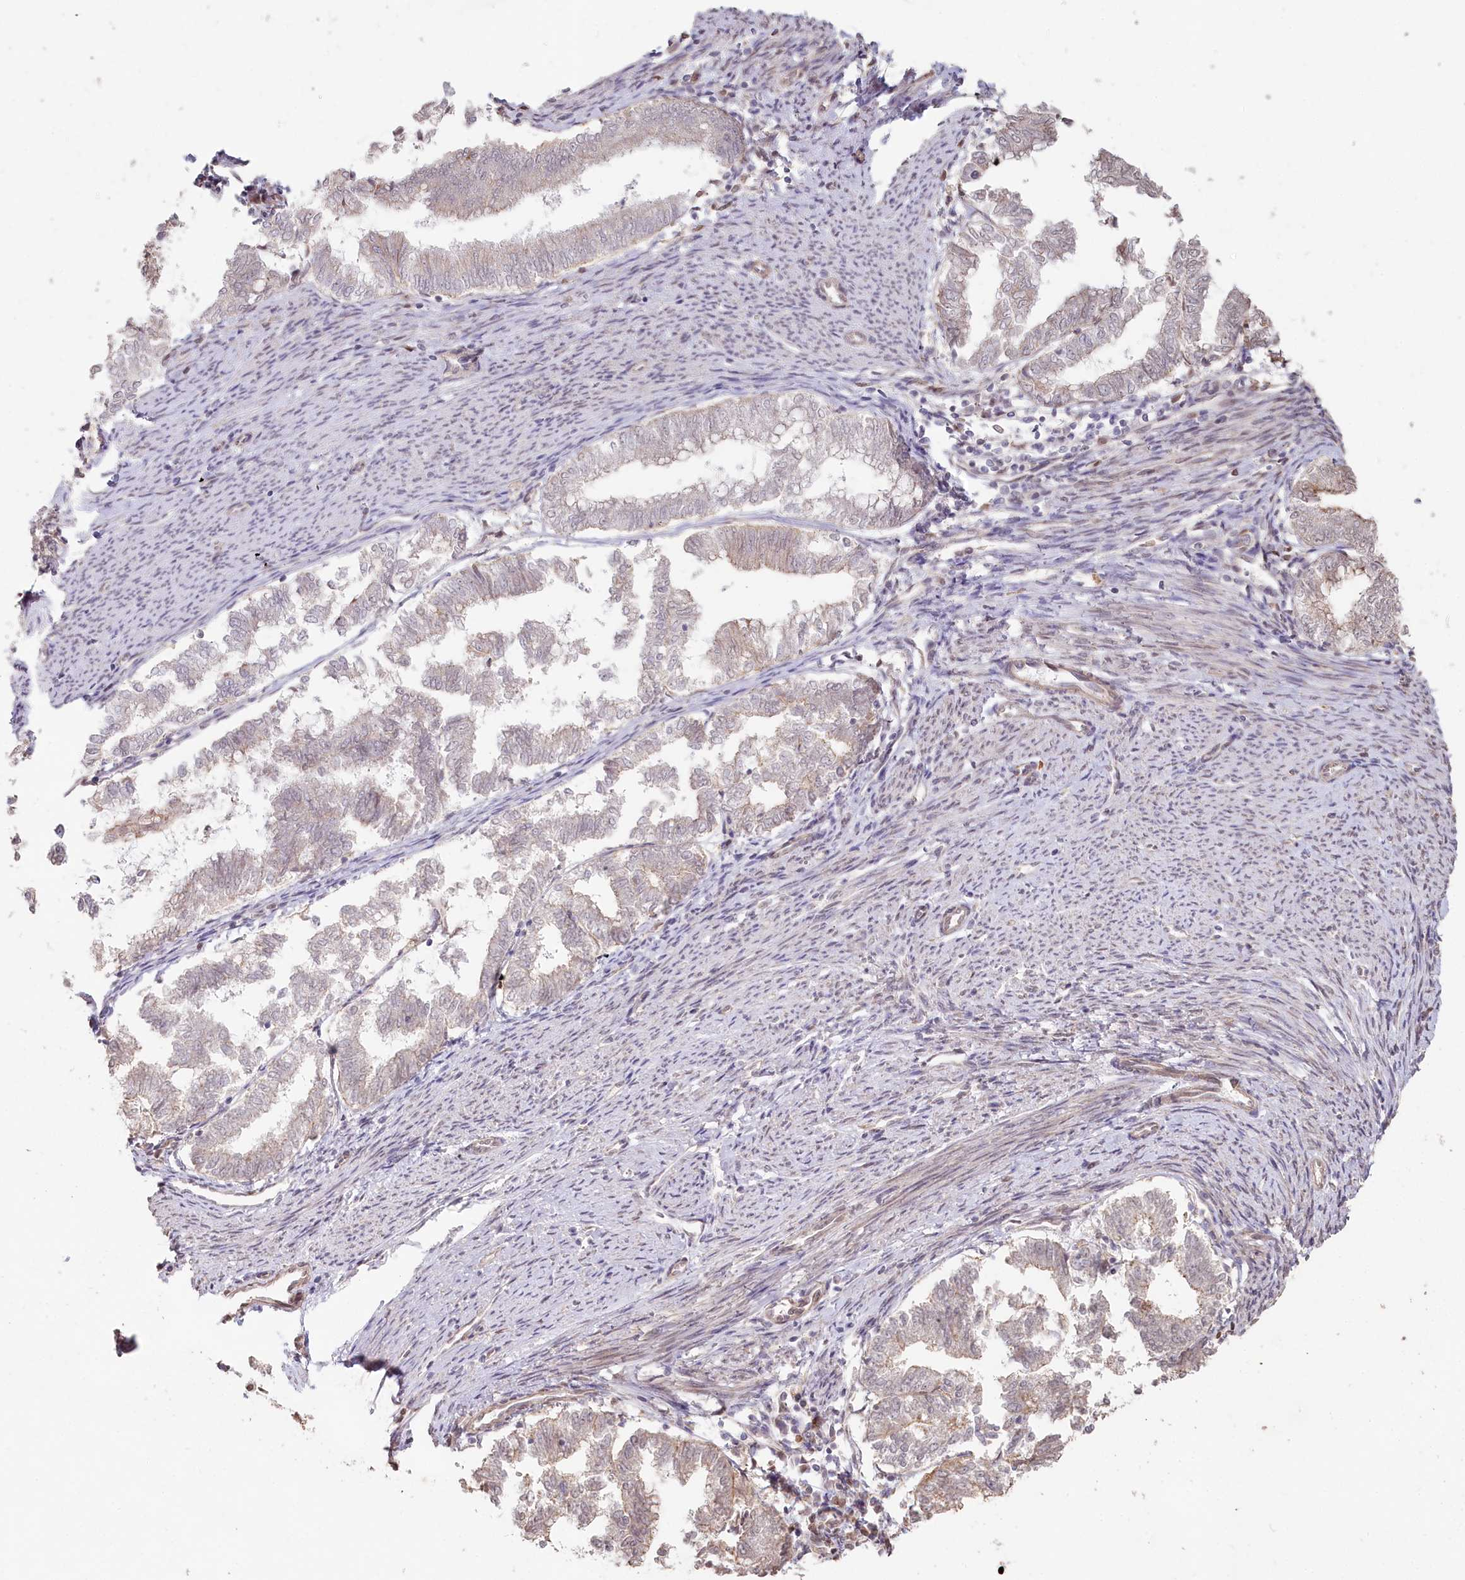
{"staining": {"intensity": "negative", "quantity": "none", "location": "none"}, "tissue": "endometrial cancer", "cell_type": "Tumor cells", "image_type": "cancer", "snomed": [{"axis": "morphology", "description": "Adenocarcinoma, NOS"}, {"axis": "topography", "description": "Endometrium"}], "caption": "Image shows no protein positivity in tumor cells of endometrial adenocarcinoma tissue.", "gene": "TCHP", "patient": {"sex": "female", "age": 79}}